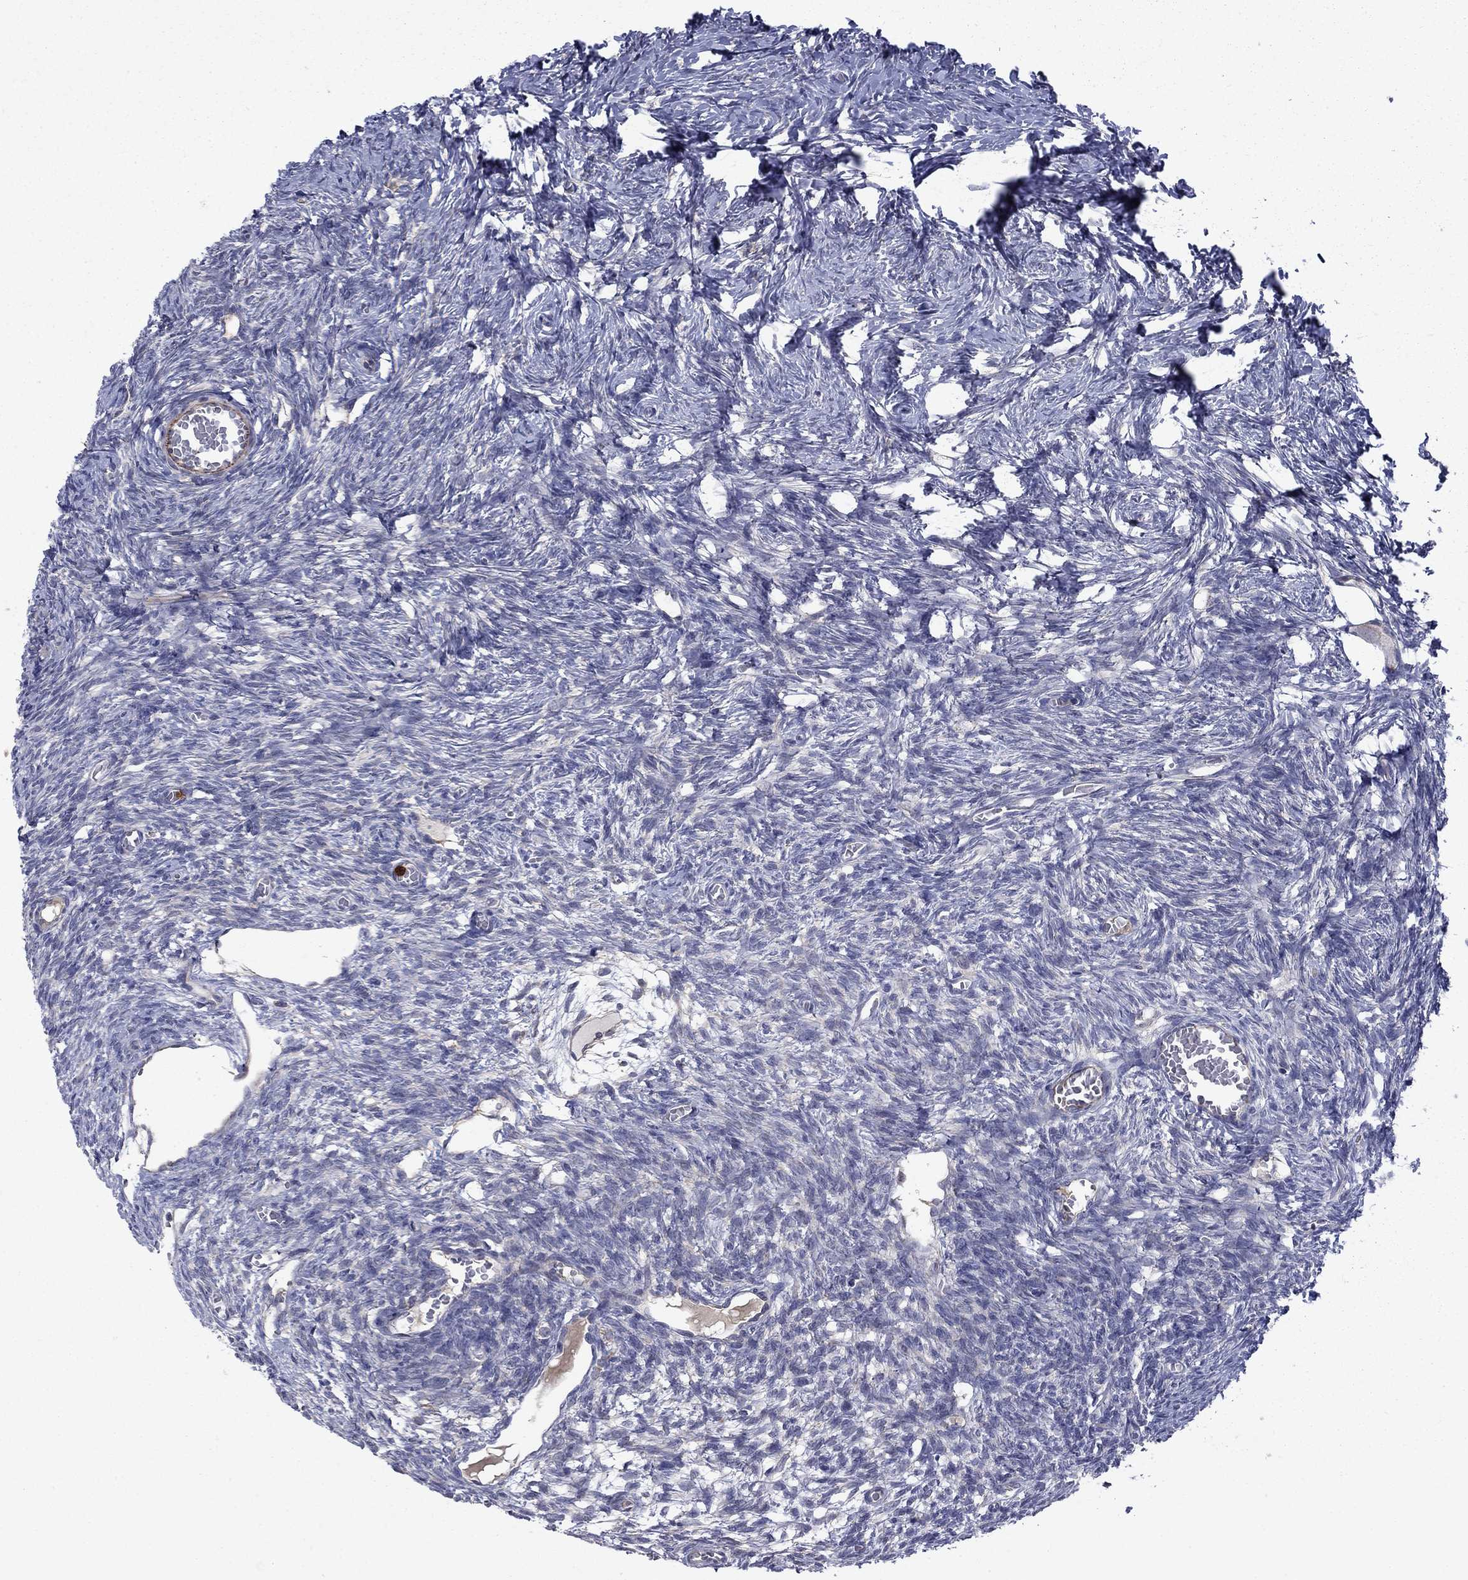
{"staining": {"intensity": "negative", "quantity": "none", "location": "none"}, "tissue": "ovary", "cell_type": "Ovarian stroma cells", "image_type": "normal", "snomed": [{"axis": "morphology", "description": "Normal tissue, NOS"}, {"axis": "topography", "description": "Ovary"}], "caption": "Protein analysis of unremarkable ovary displays no significant expression in ovarian stroma cells.", "gene": "DOP1B", "patient": {"sex": "female", "age": 27}}